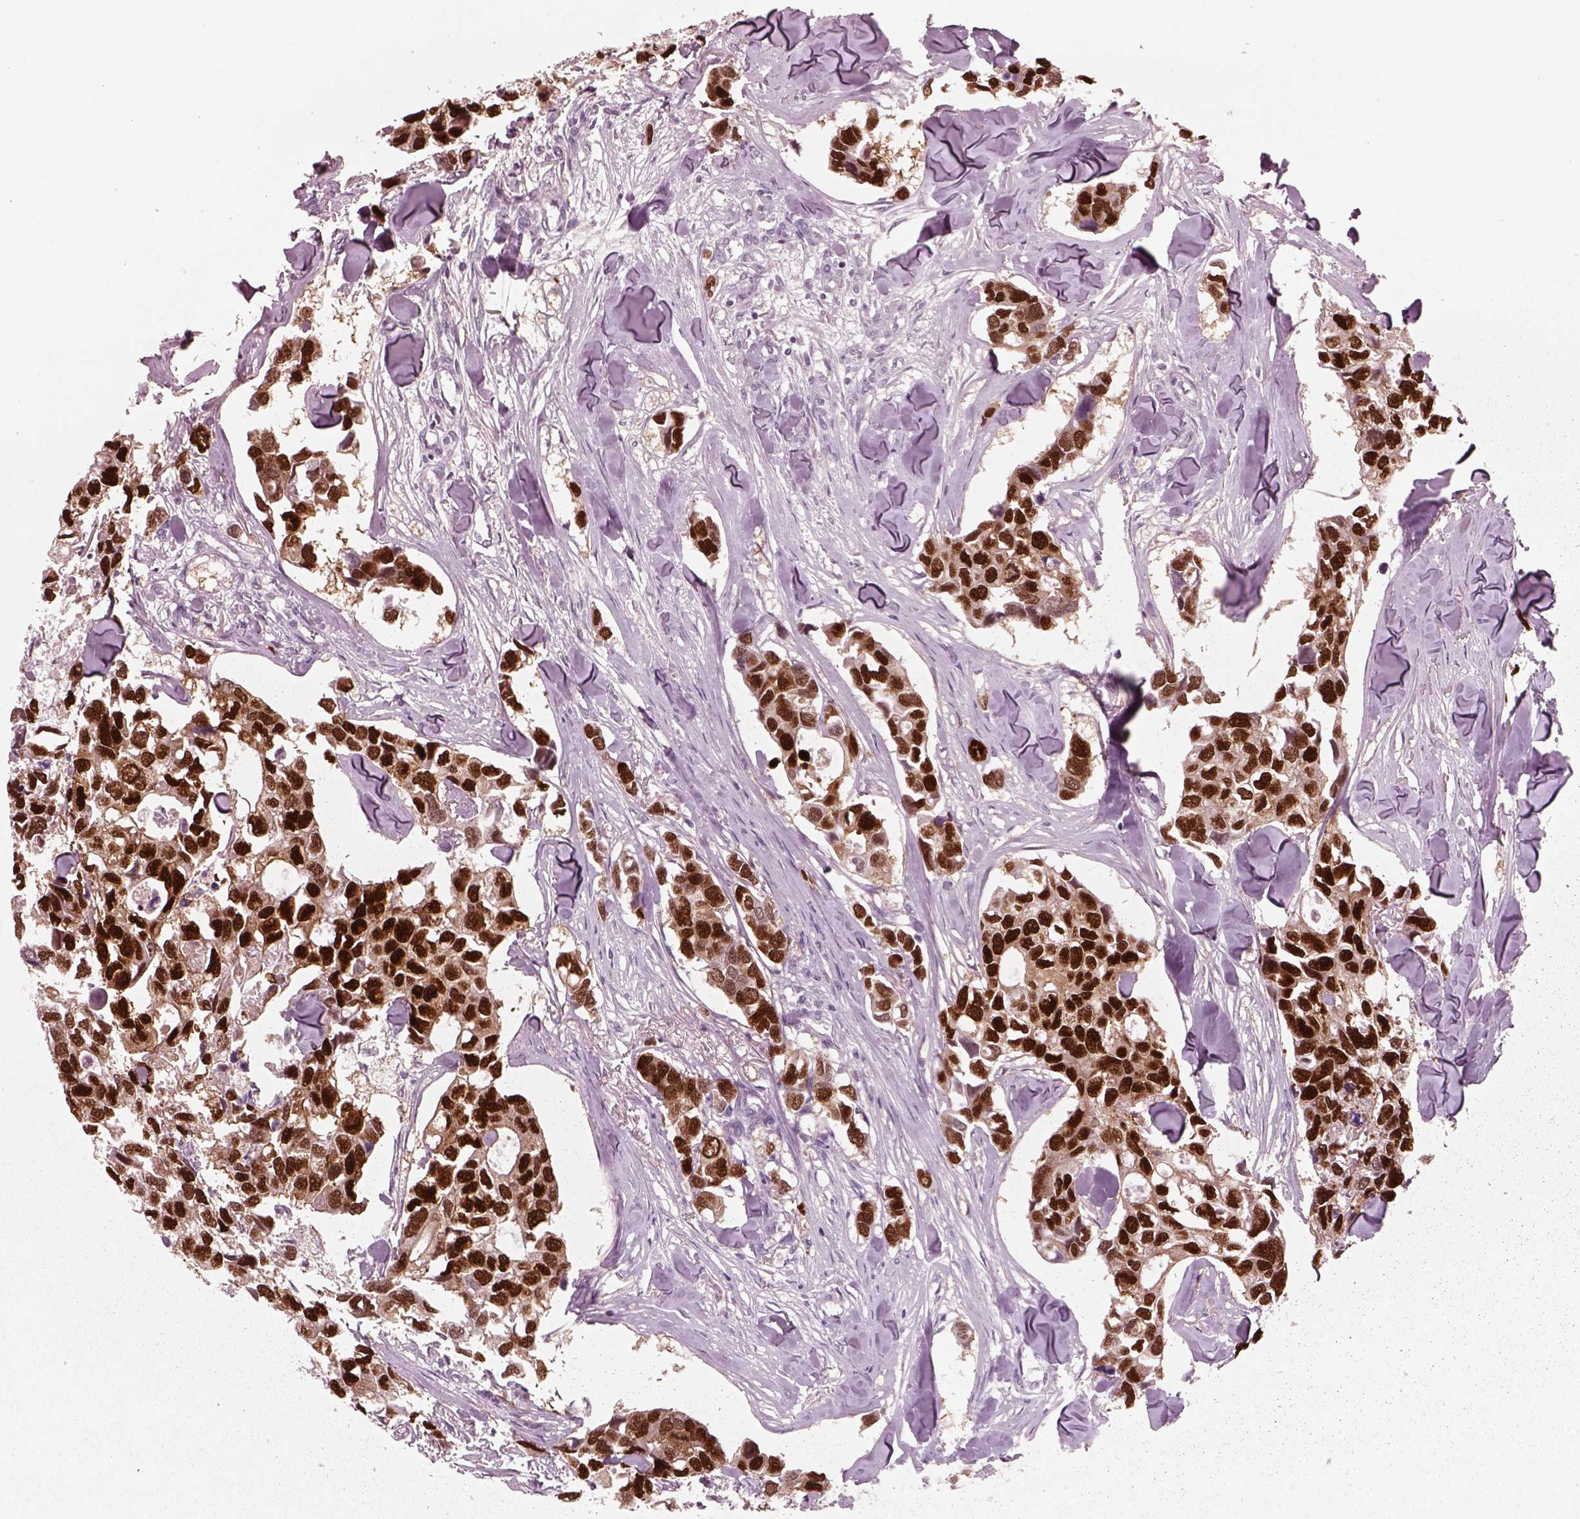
{"staining": {"intensity": "strong", "quantity": ">75%", "location": "nuclear"}, "tissue": "breast cancer", "cell_type": "Tumor cells", "image_type": "cancer", "snomed": [{"axis": "morphology", "description": "Duct carcinoma"}, {"axis": "topography", "description": "Breast"}], "caption": "The micrograph demonstrates staining of infiltrating ductal carcinoma (breast), revealing strong nuclear protein expression (brown color) within tumor cells. (DAB = brown stain, brightfield microscopy at high magnification).", "gene": "SOX9", "patient": {"sex": "female", "age": 83}}